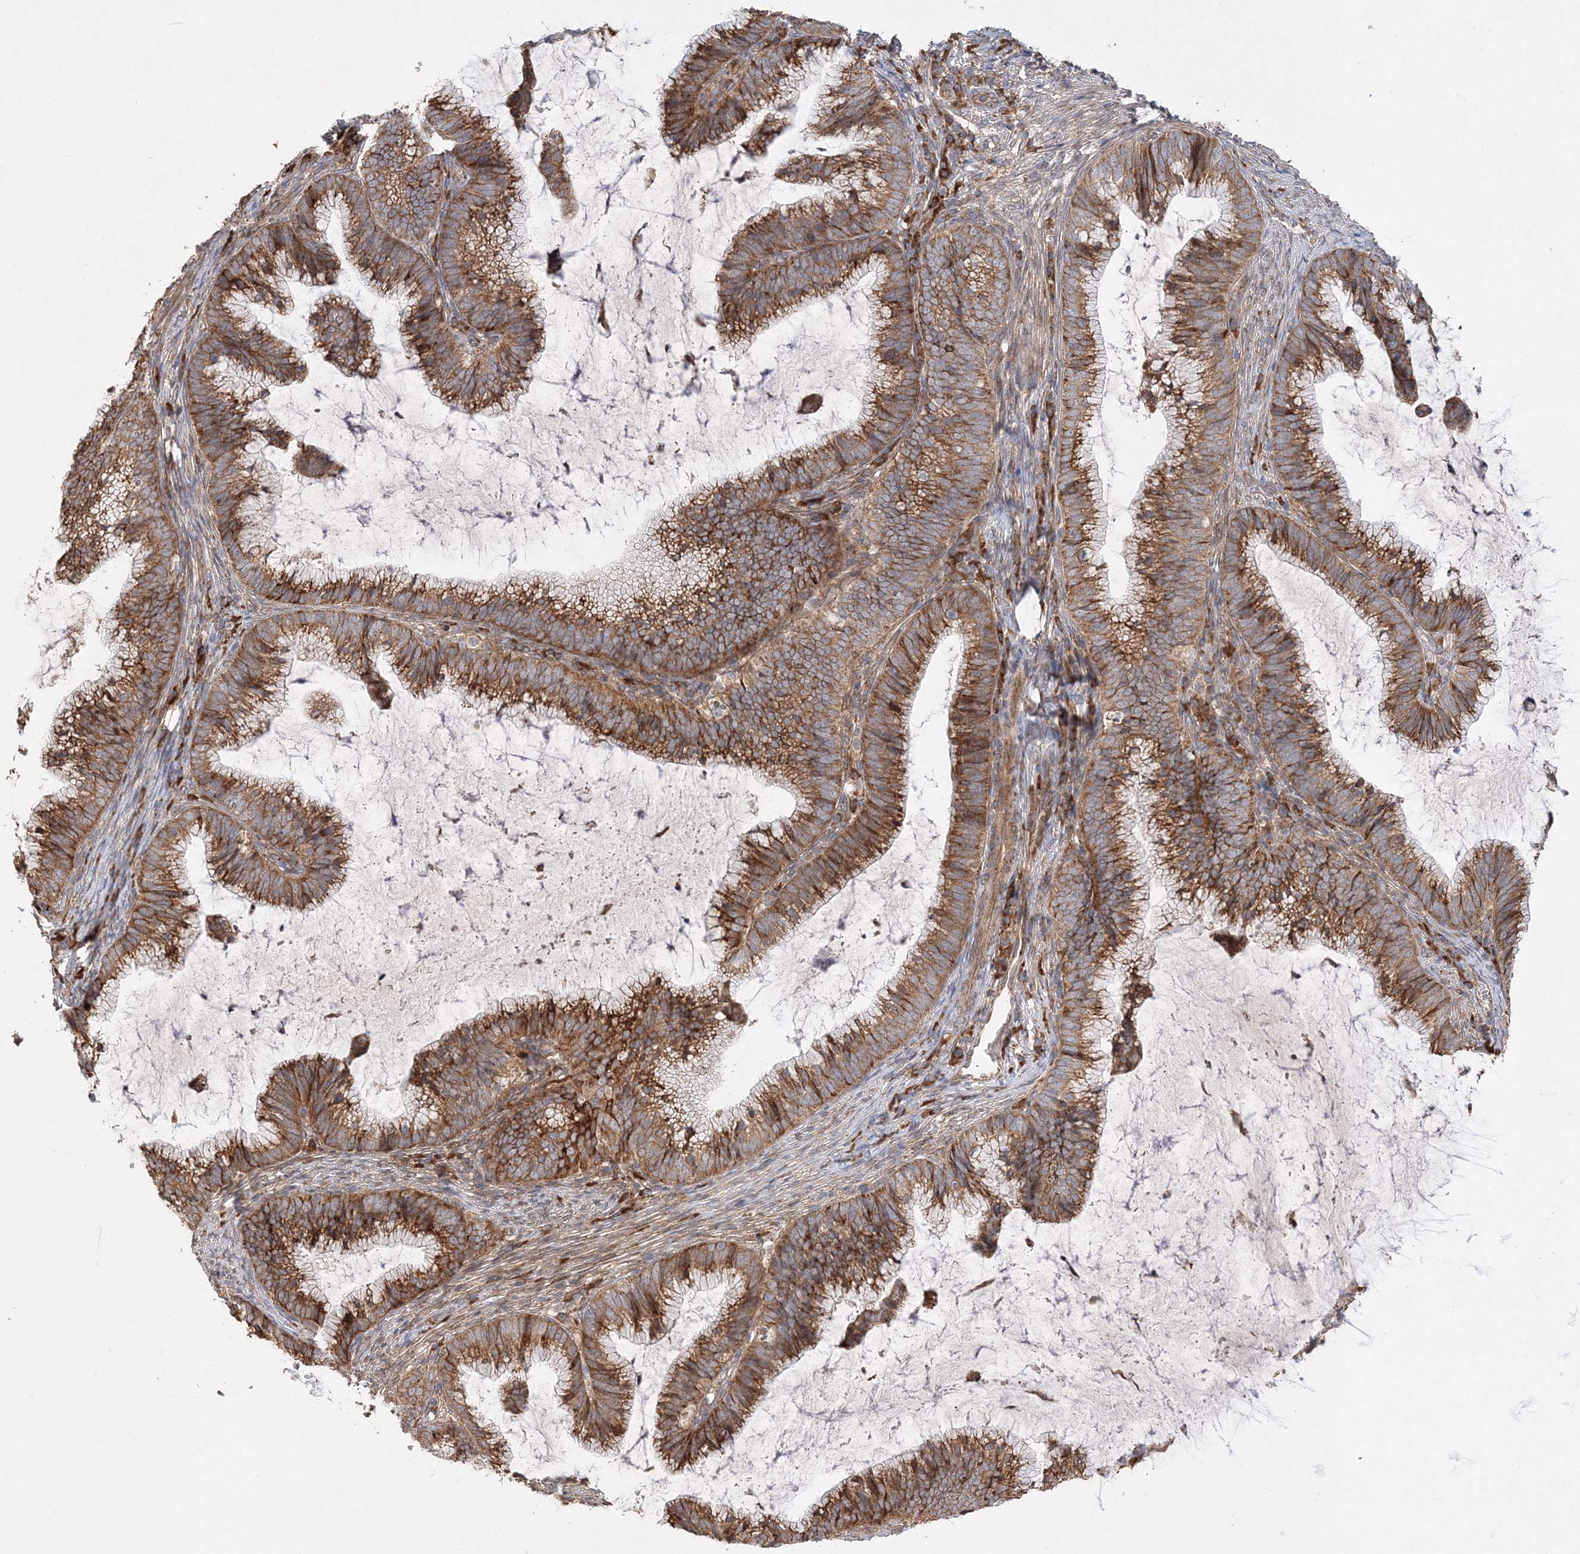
{"staining": {"intensity": "moderate", "quantity": ">75%", "location": "cytoplasmic/membranous"}, "tissue": "cervical cancer", "cell_type": "Tumor cells", "image_type": "cancer", "snomed": [{"axis": "morphology", "description": "Adenocarcinoma, NOS"}, {"axis": "topography", "description": "Cervix"}], "caption": "High-magnification brightfield microscopy of cervical adenocarcinoma stained with DAB (brown) and counterstained with hematoxylin (blue). tumor cells exhibit moderate cytoplasmic/membranous staining is appreciated in approximately>75% of cells.", "gene": "ZFYVE16", "patient": {"sex": "female", "age": 36}}